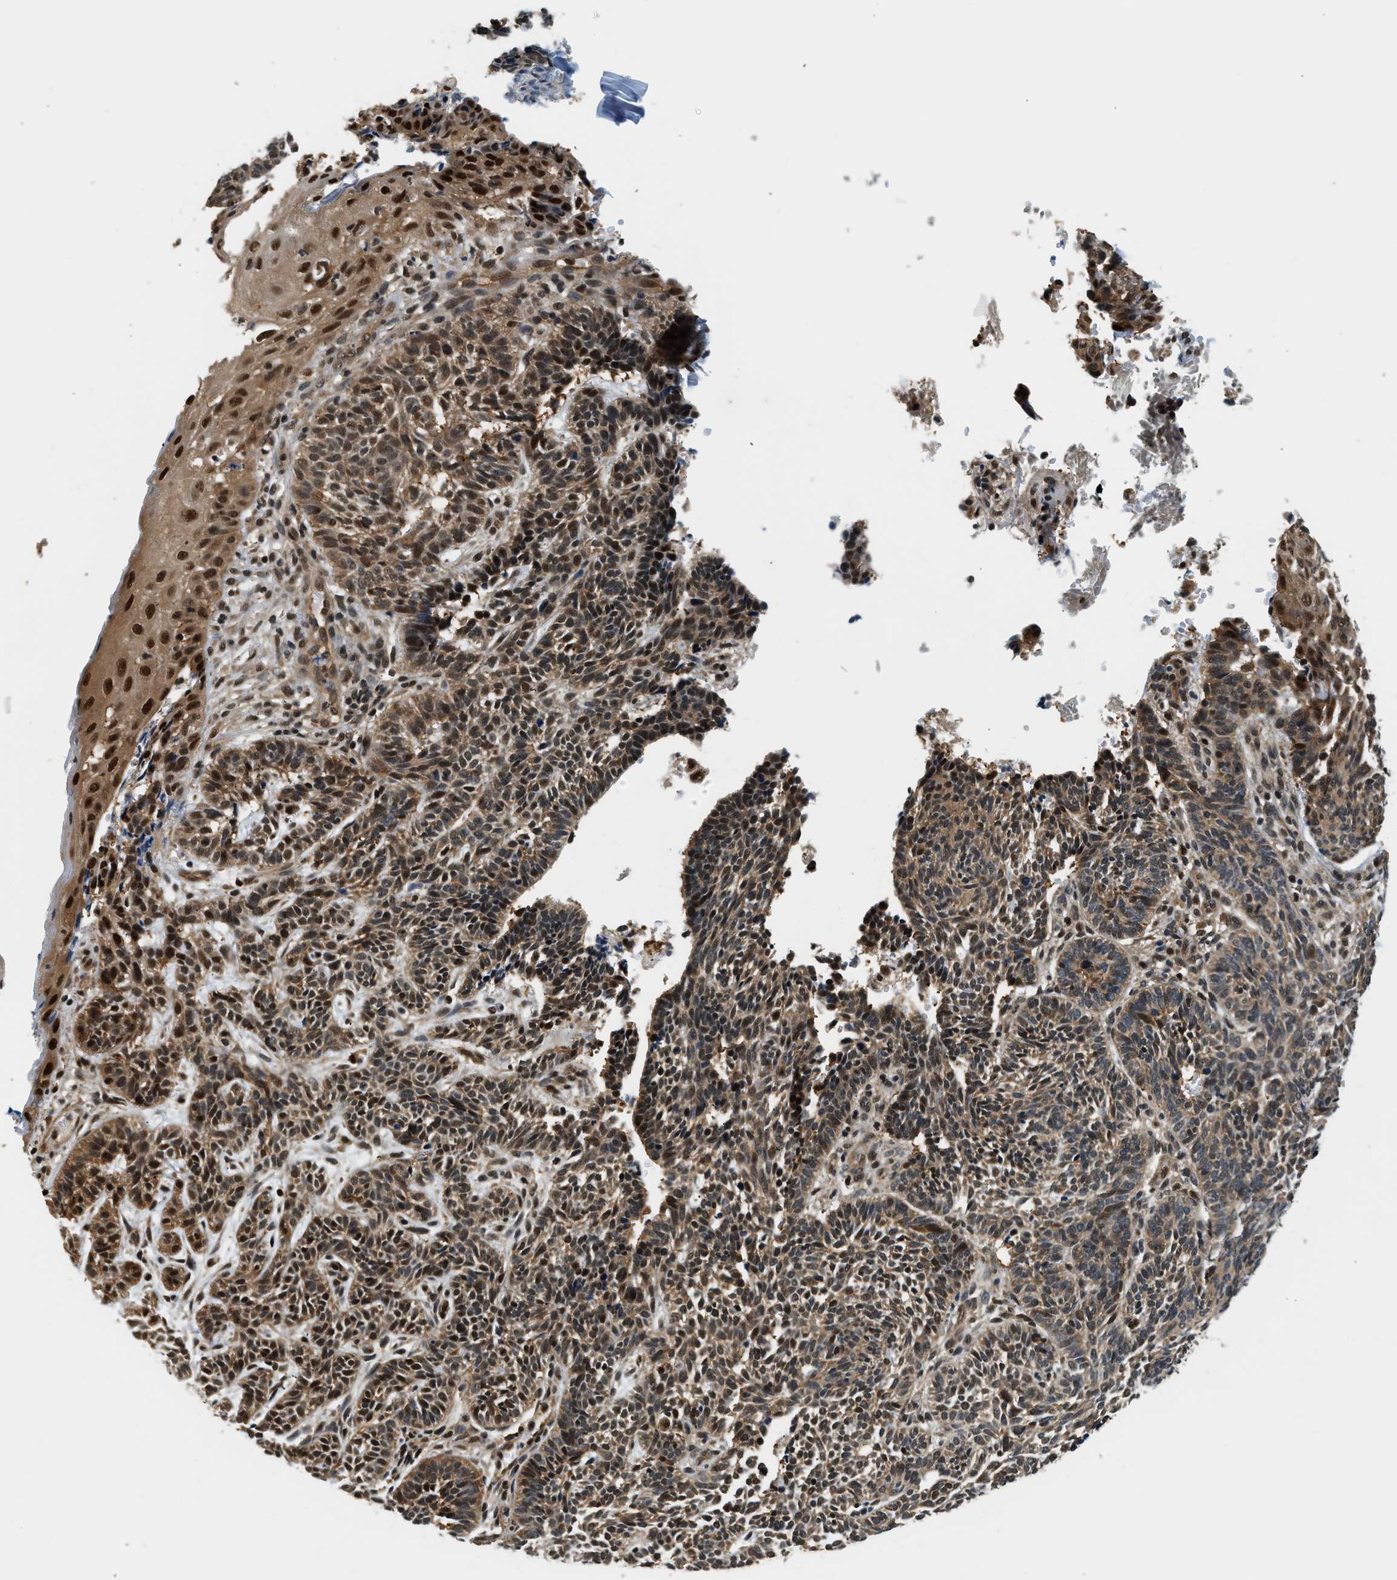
{"staining": {"intensity": "moderate", "quantity": ">75%", "location": "cytoplasmic/membranous,nuclear"}, "tissue": "skin cancer", "cell_type": "Tumor cells", "image_type": "cancer", "snomed": [{"axis": "morphology", "description": "Normal tissue, NOS"}, {"axis": "morphology", "description": "Basal cell carcinoma"}, {"axis": "topography", "description": "Skin"}], "caption": "An image showing moderate cytoplasmic/membranous and nuclear positivity in about >75% of tumor cells in skin cancer (basal cell carcinoma), as visualized by brown immunohistochemical staining.", "gene": "PSMD3", "patient": {"sex": "male", "age": 87}}